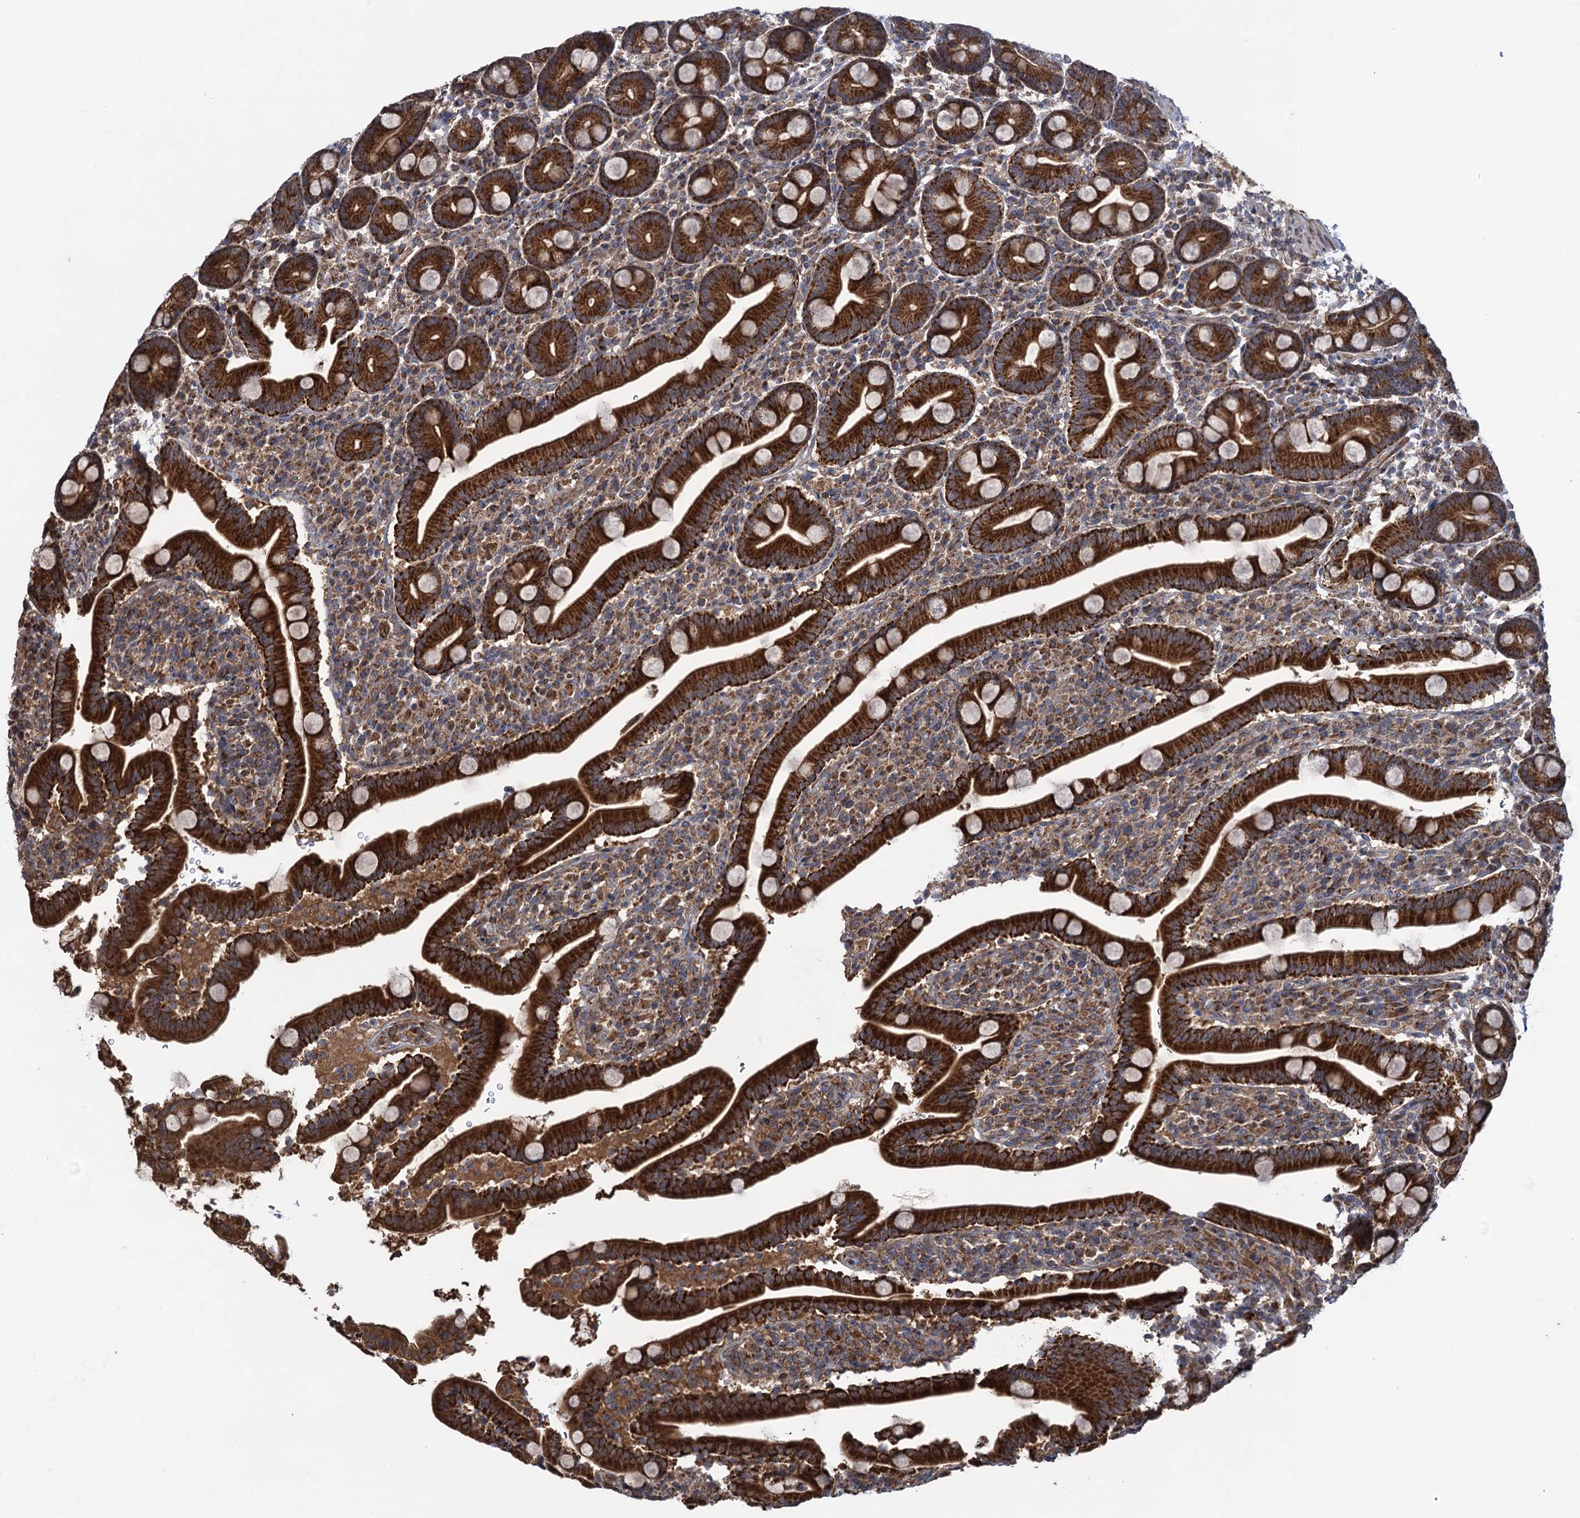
{"staining": {"intensity": "strong", "quantity": ">75%", "location": "cytoplasmic/membranous"}, "tissue": "duodenum", "cell_type": "Glandular cells", "image_type": "normal", "snomed": [{"axis": "morphology", "description": "Normal tissue, NOS"}, {"axis": "topography", "description": "Duodenum"}], "caption": "Strong cytoplasmic/membranous positivity is appreciated in approximately >75% of glandular cells in normal duodenum. The protein of interest is shown in brown color, while the nuclei are stained blue.", "gene": "HAUS1", "patient": {"sex": "male", "age": 35}}